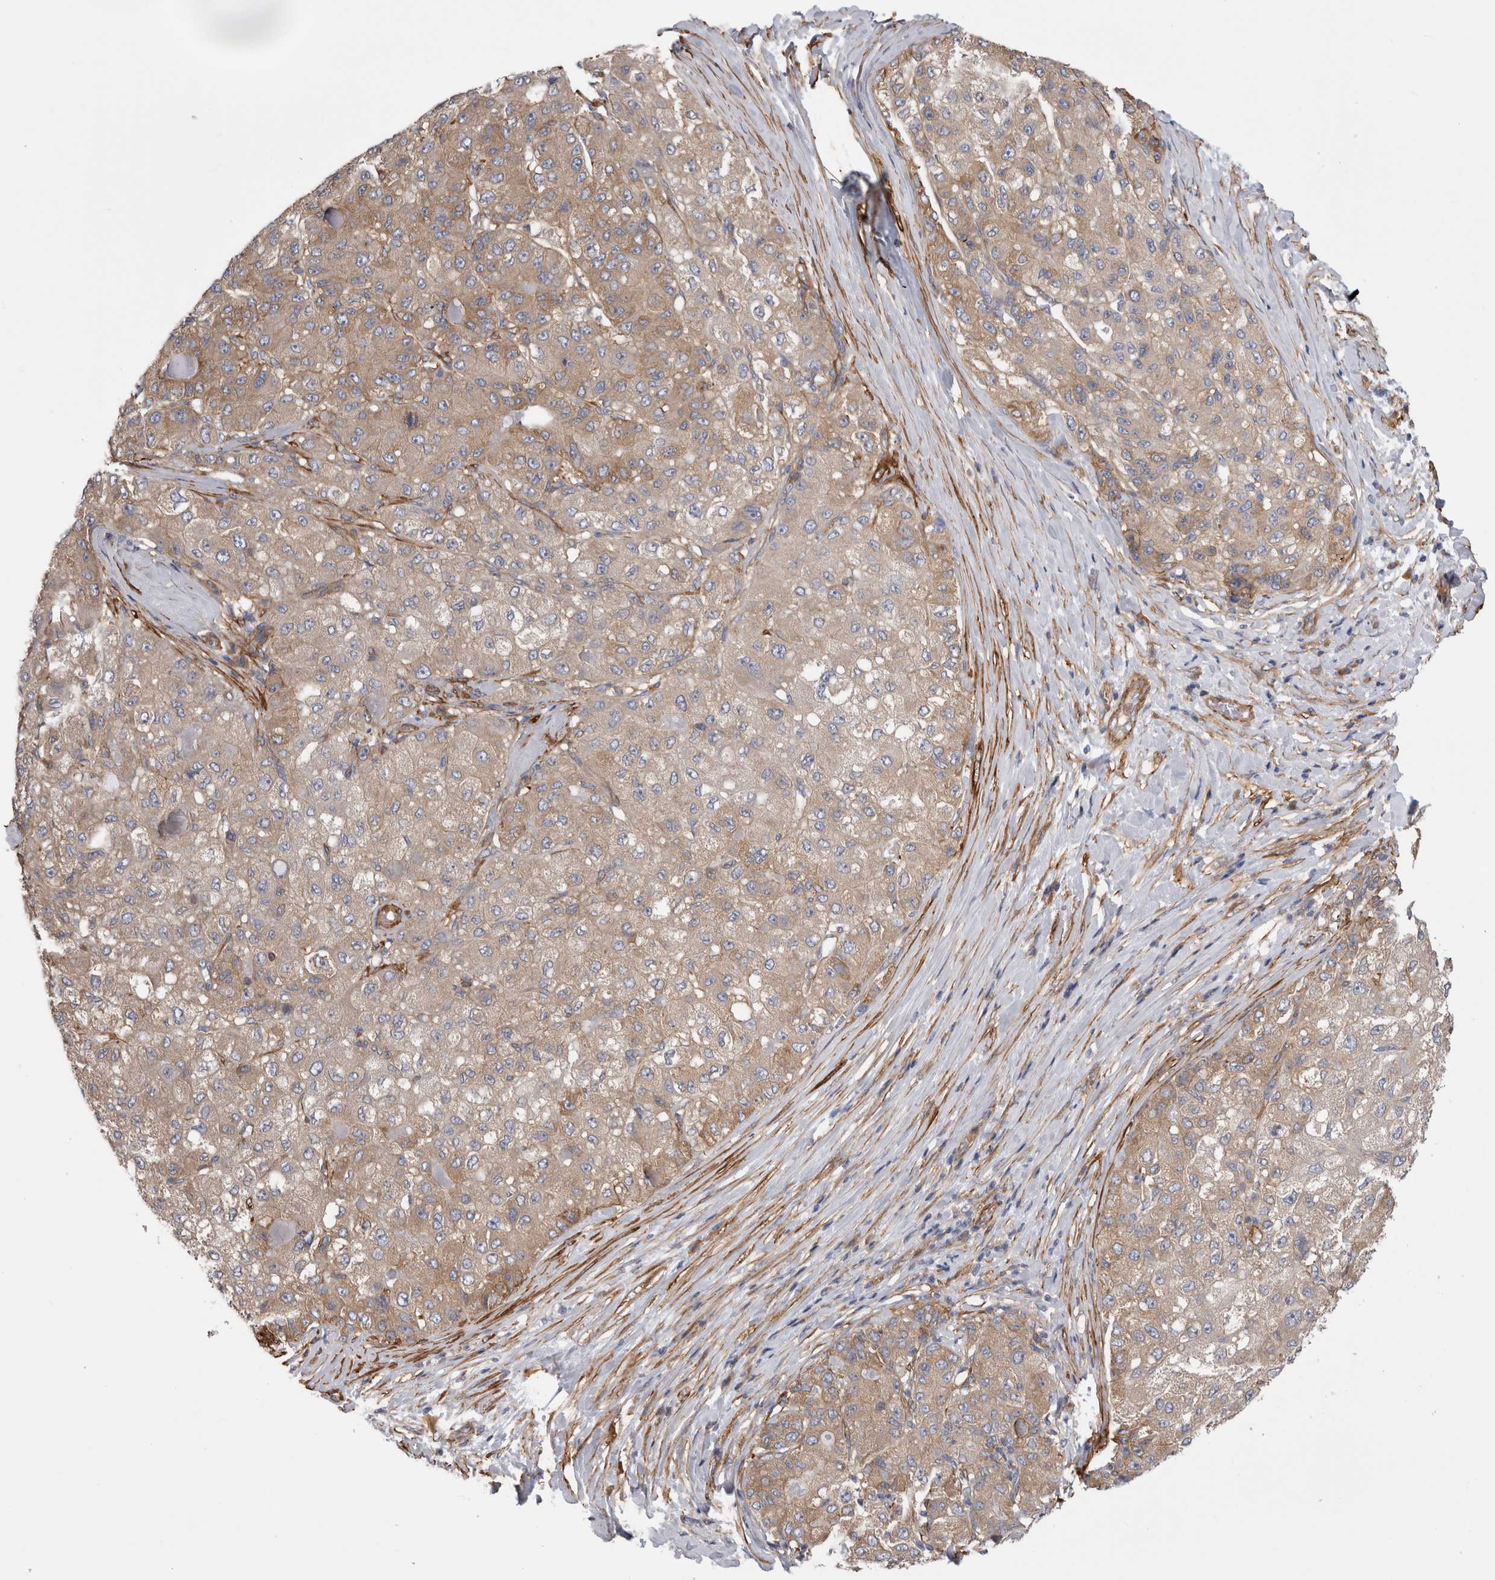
{"staining": {"intensity": "weak", "quantity": ">75%", "location": "cytoplasmic/membranous"}, "tissue": "liver cancer", "cell_type": "Tumor cells", "image_type": "cancer", "snomed": [{"axis": "morphology", "description": "Carcinoma, Hepatocellular, NOS"}, {"axis": "topography", "description": "Liver"}], "caption": "Tumor cells exhibit low levels of weak cytoplasmic/membranous positivity in about >75% of cells in human hepatocellular carcinoma (liver).", "gene": "EPRS1", "patient": {"sex": "male", "age": 80}}